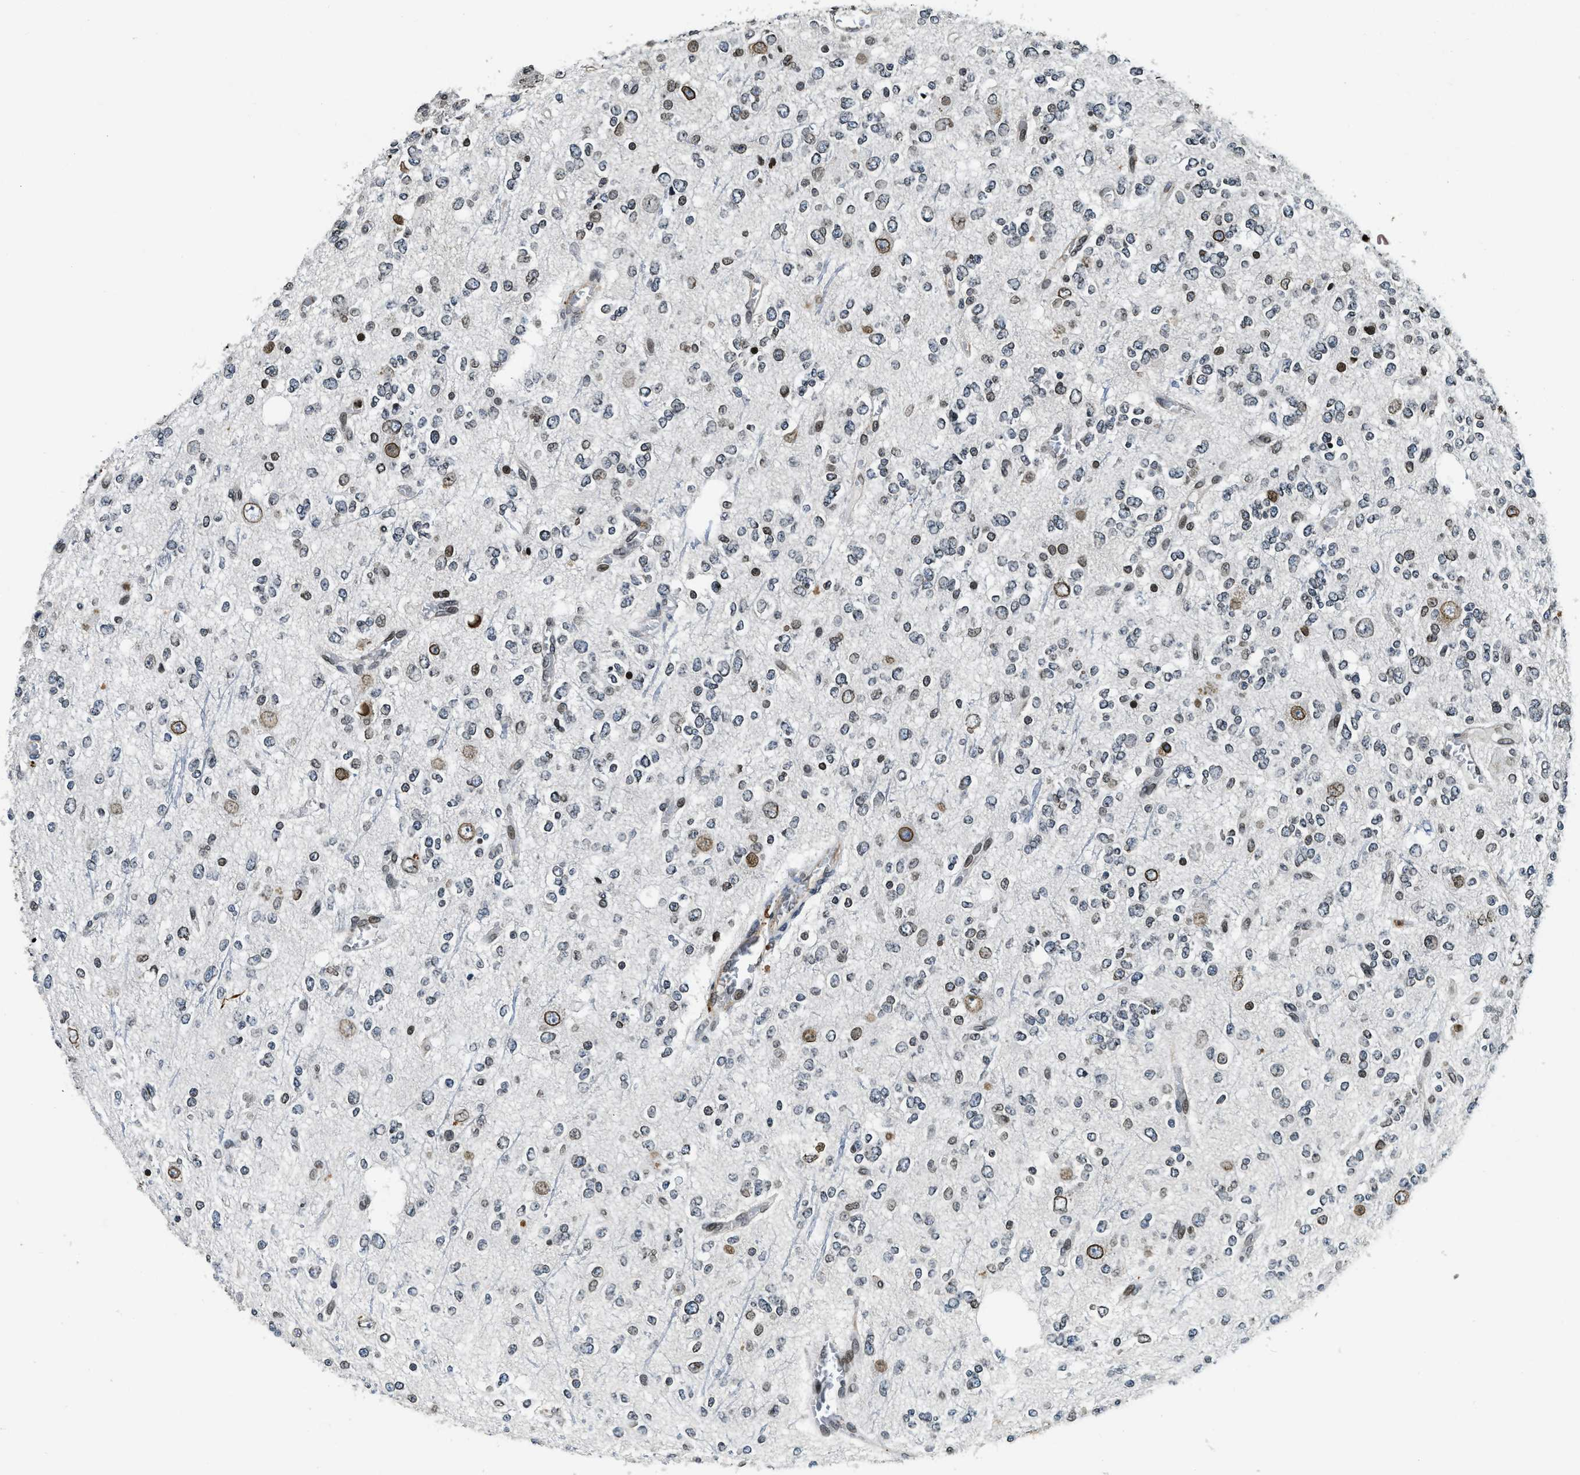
{"staining": {"intensity": "weak", "quantity": "25%-75%", "location": "nuclear"}, "tissue": "glioma", "cell_type": "Tumor cells", "image_type": "cancer", "snomed": [{"axis": "morphology", "description": "Glioma, malignant, Low grade"}, {"axis": "topography", "description": "Brain"}], "caption": "DAB immunohistochemical staining of human glioma exhibits weak nuclear protein staining in approximately 25%-75% of tumor cells. (brown staining indicates protein expression, while blue staining denotes nuclei).", "gene": "ZC3HC1", "patient": {"sex": "male", "age": 38}}